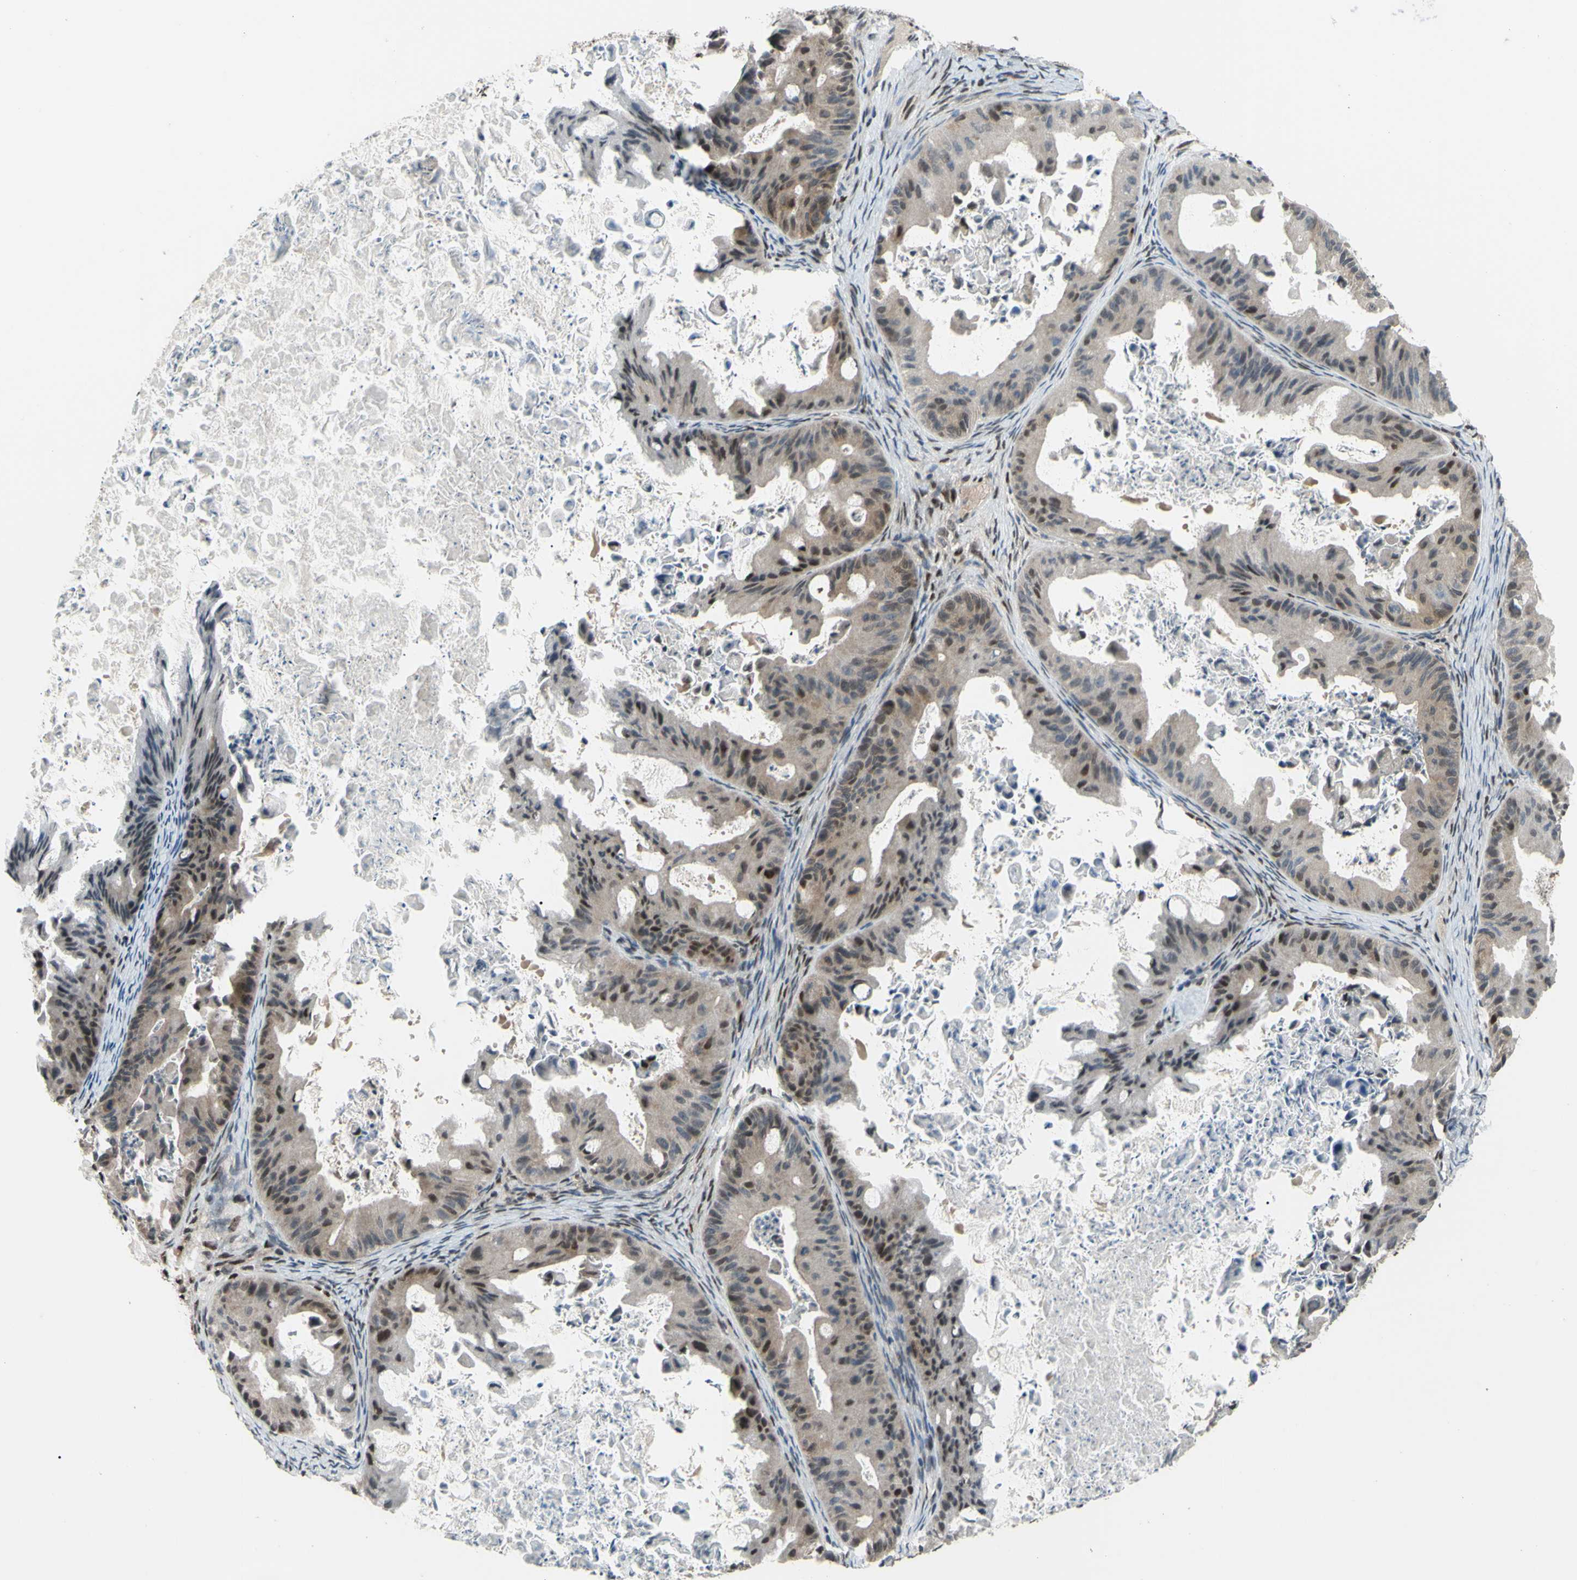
{"staining": {"intensity": "weak", "quantity": ">75%", "location": "cytoplasmic/membranous,nuclear"}, "tissue": "ovarian cancer", "cell_type": "Tumor cells", "image_type": "cancer", "snomed": [{"axis": "morphology", "description": "Cystadenocarcinoma, mucinous, NOS"}, {"axis": "topography", "description": "Ovary"}], "caption": "IHC of human mucinous cystadenocarcinoma (ovarian) demonstrates low levels of weak cytoplasmic/membranous and nuclear positivity in approximately >75% of tumor cells.", "gene": "FKBP5", "patient": {"sex": "female", "age": 37}}